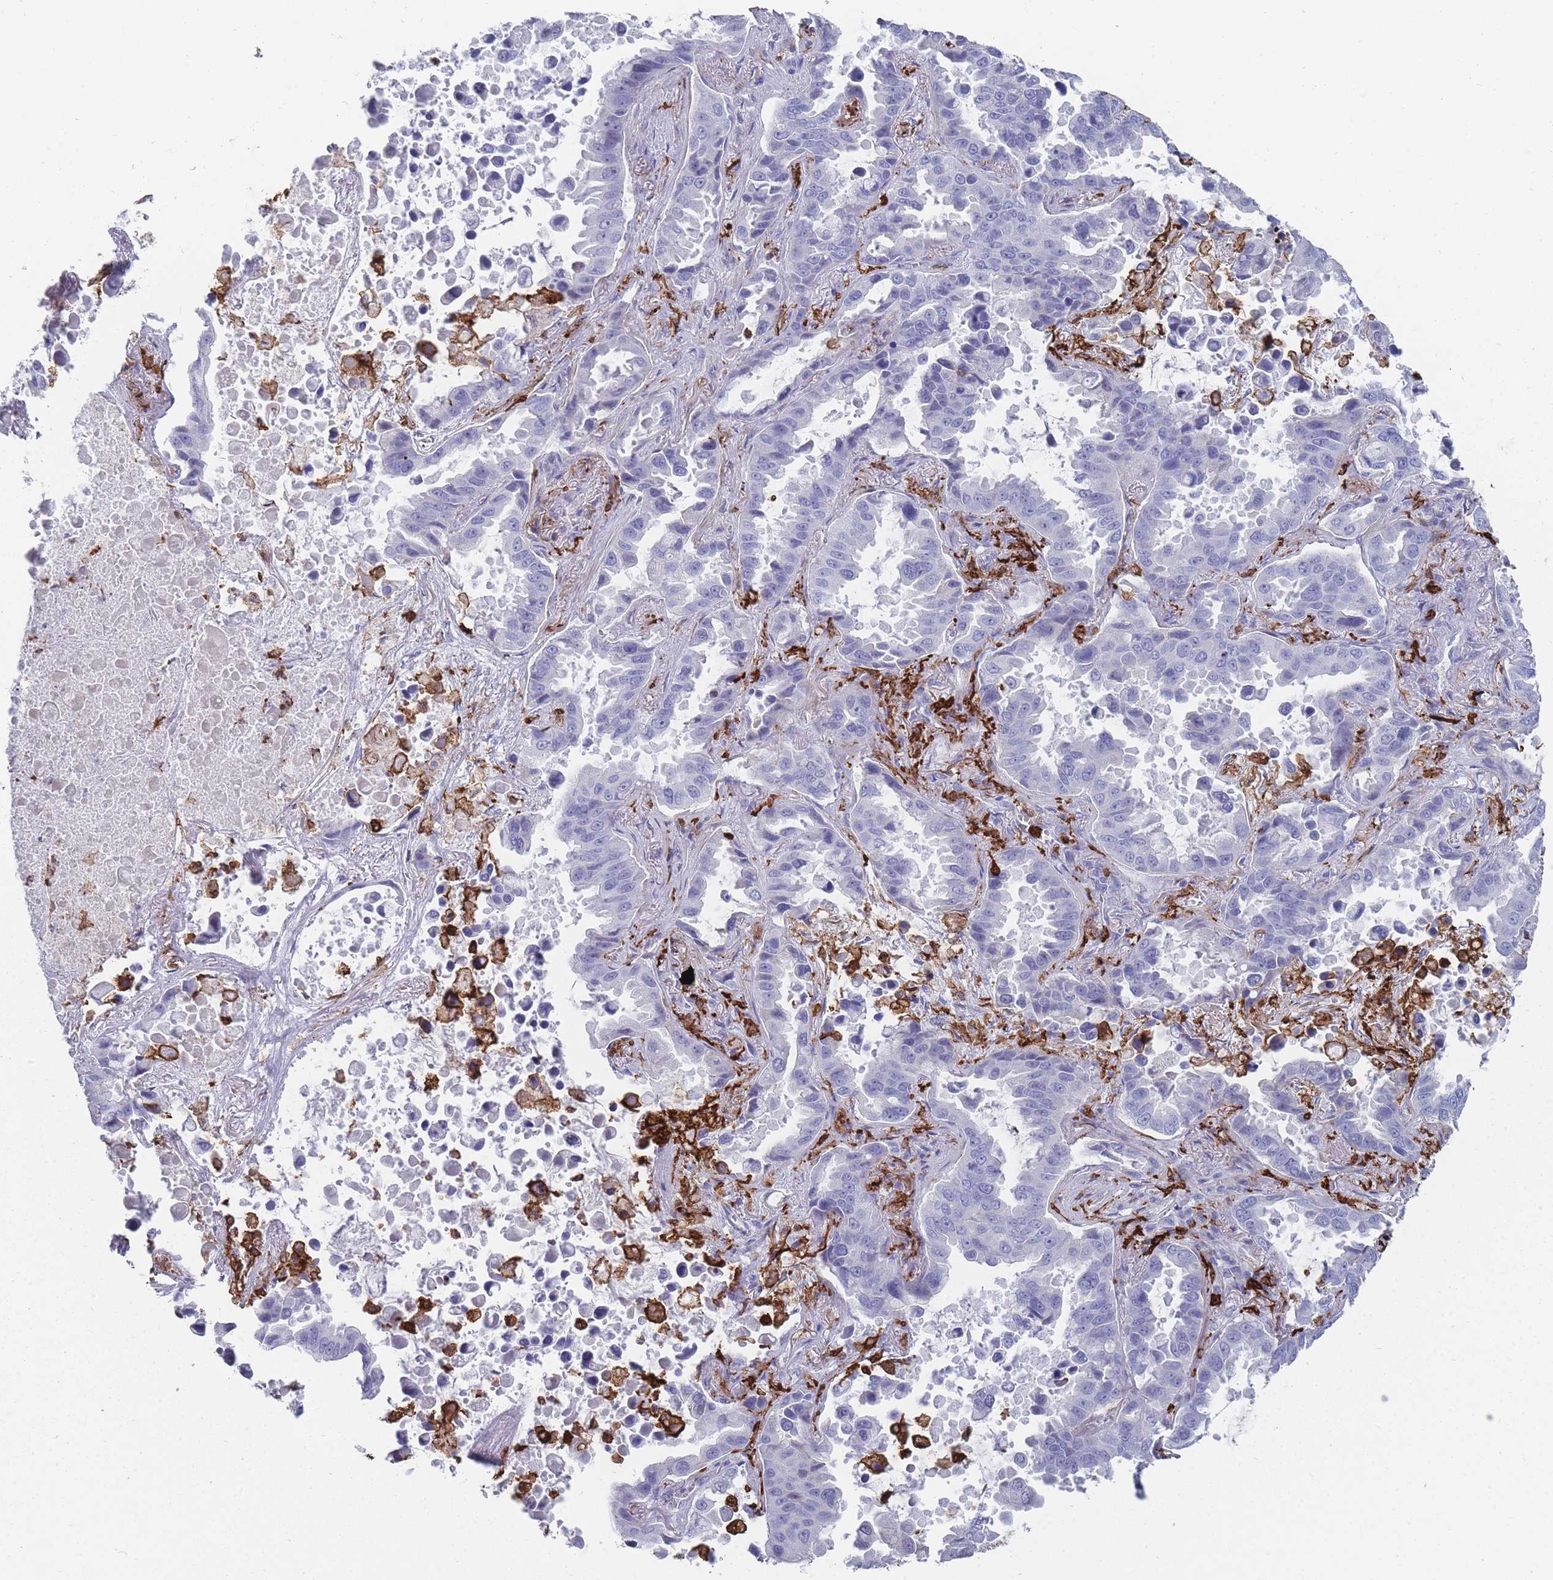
{"staining": {"intensity": "negative", "quantity": "none", "location": "none"}, "tissue": "lung cancer", "cell_type": "Tumor cells", "image_type": "cancer", "snomed": [{"axis": "morphology", "description": "Adenocarcinoma, NOS"}, {"axis": "topography", "description": "Lung"}], "caption": "The micrograph exhibits no staining of tumor cells in adenocarcinoma (lung).", "gene": "AIF1", "patient": {"sex": "male", "age": 64}}